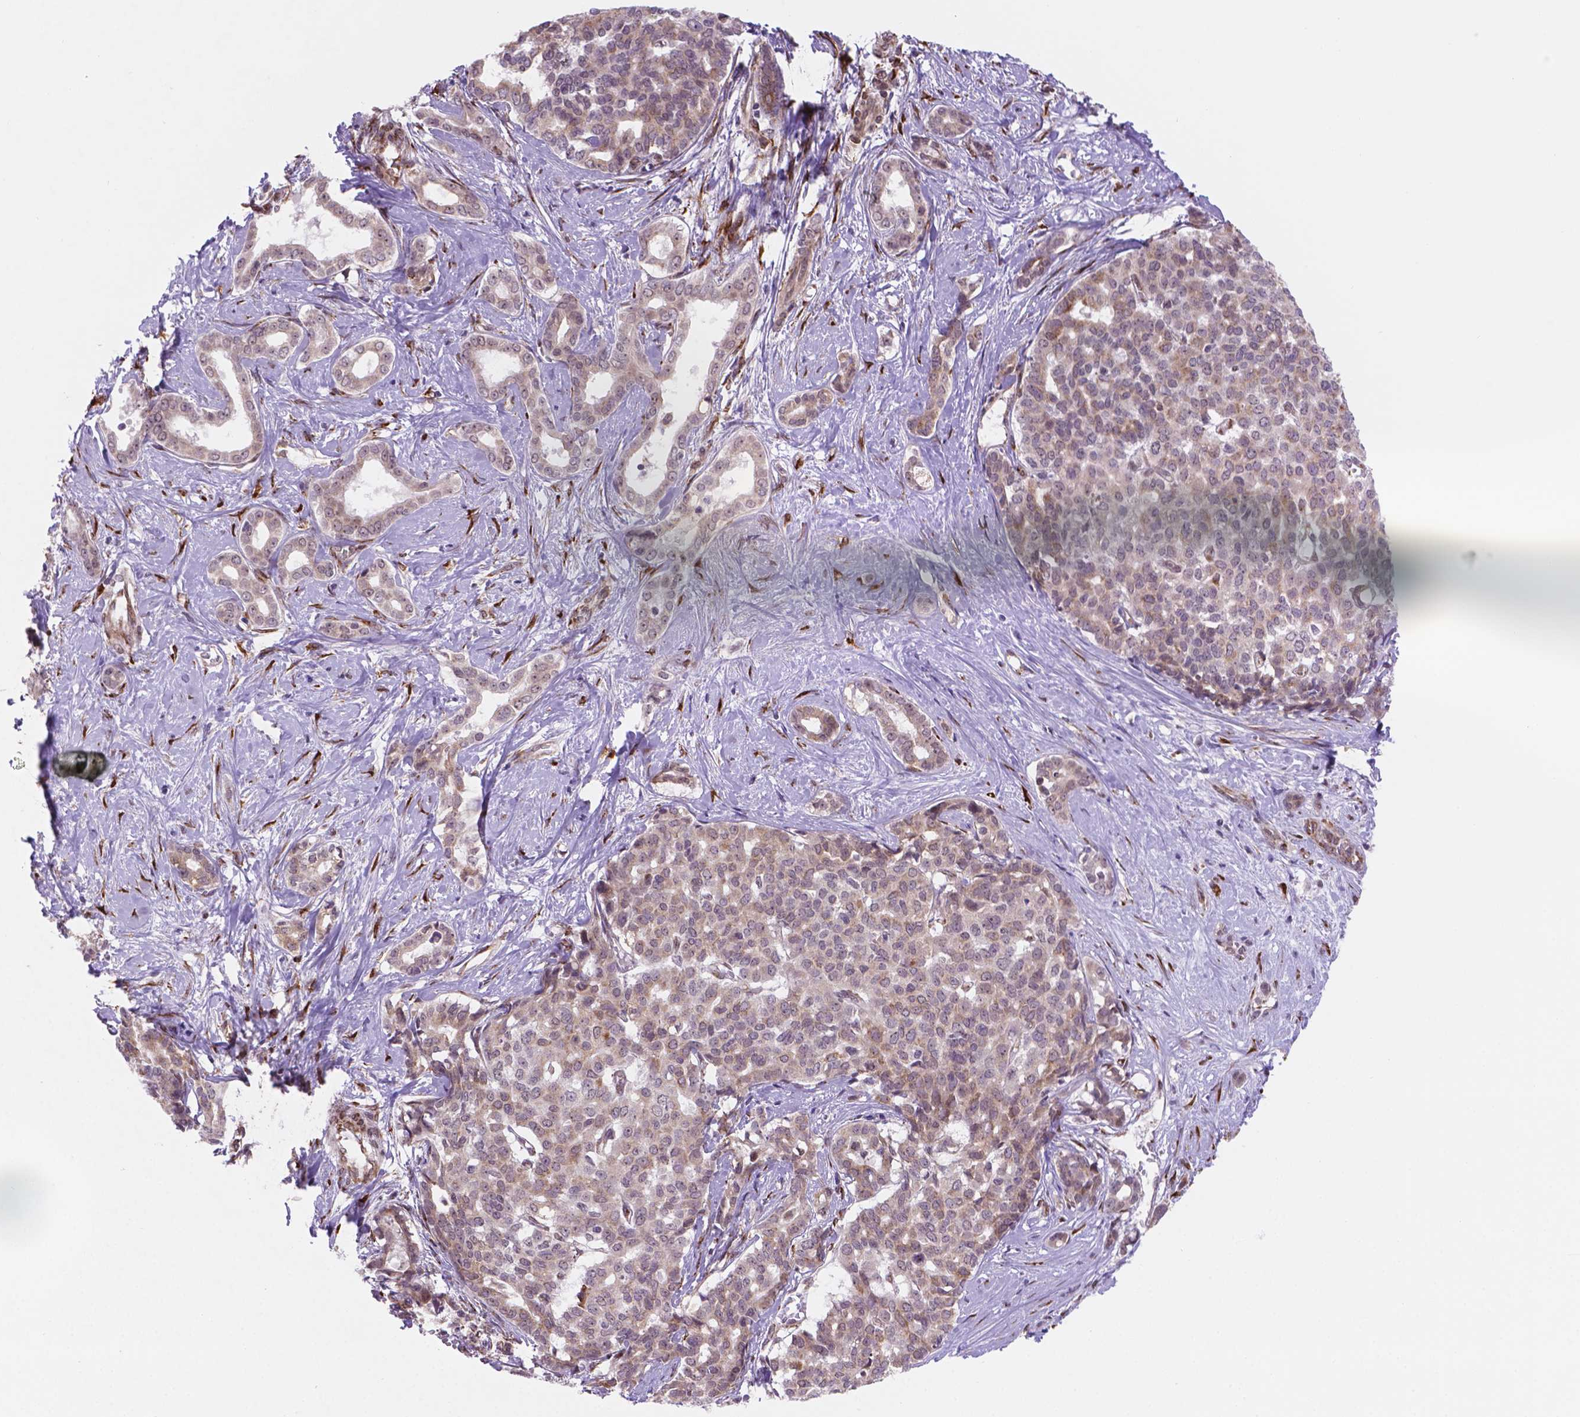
{"staining": {"intensity": "weak", "quantity": "<25%", "location": "cytoplasmic/membranous"}, "tissue": "liver cancer", "cell_type": "Tumor cells", "image_type": "cancer", "snomed": [{"axis": "morphology", "description": "Cholangiocarcinoma"}, {"axis": "topography", "description": "Liver"}], "caption": "There is no significant staining in tumor cells of liver cholangiocarcinoma.", "gene": "FNIP1", "patient": {"sex": "female", "age": 47}}